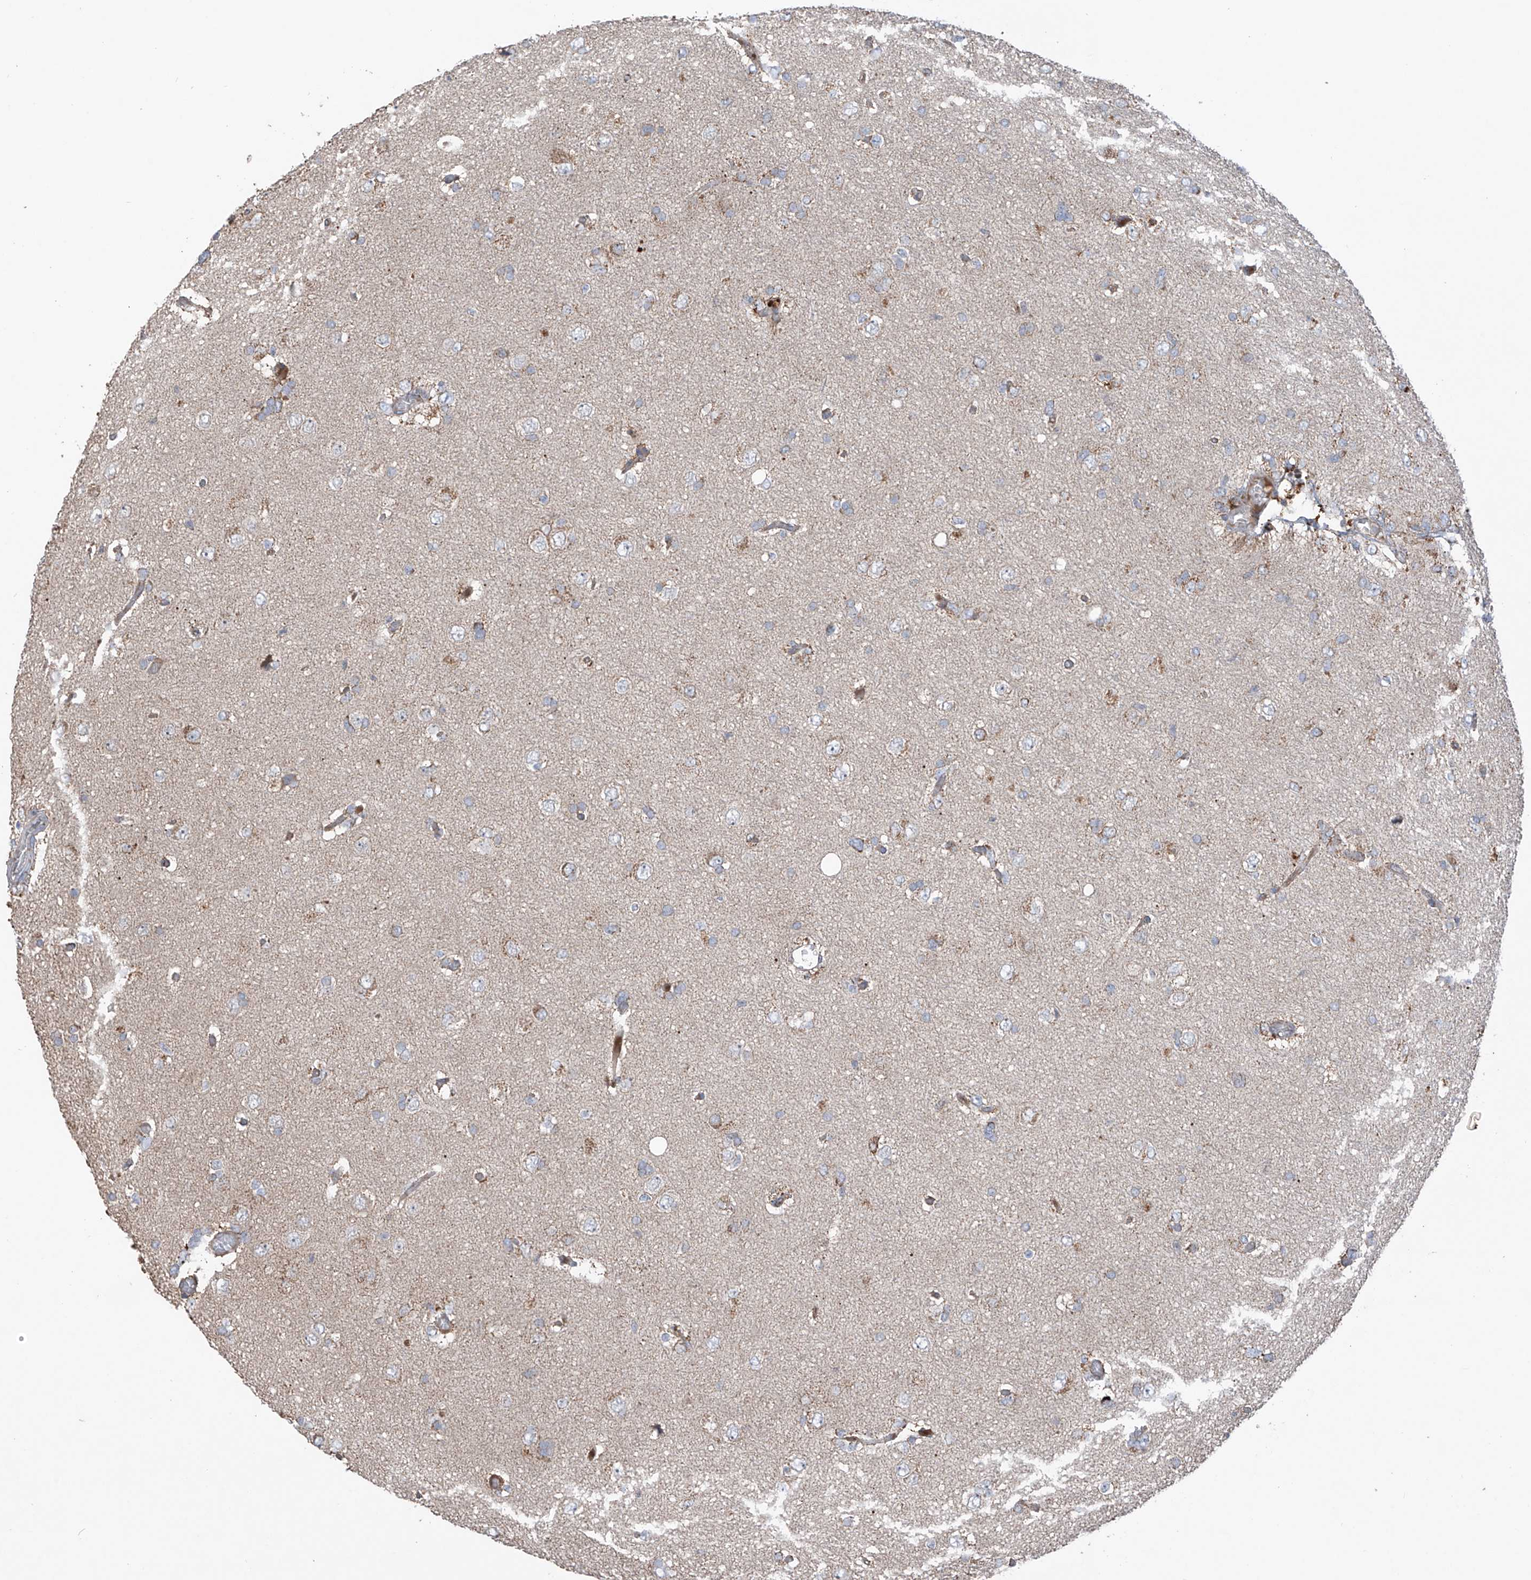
{"staining": {"intensity": "weak", "quantity": "<25%", "location": "cytoplasmic/membranous"}, "tissue": "glioma", "cell_type": "Tumor cells", "image_type": "cancer", "snomed": [{"axis": "morphology", "description": "Glioma, malignant, High grade"}, {"axis": "topography", "description": "Brain"}], "caption": "This is an immunohistochemistry micrograph of human glioma. There is no staining in tumor cells.", "gene": "SAMD3", "patient": {"sex": "female", "age": 59}}